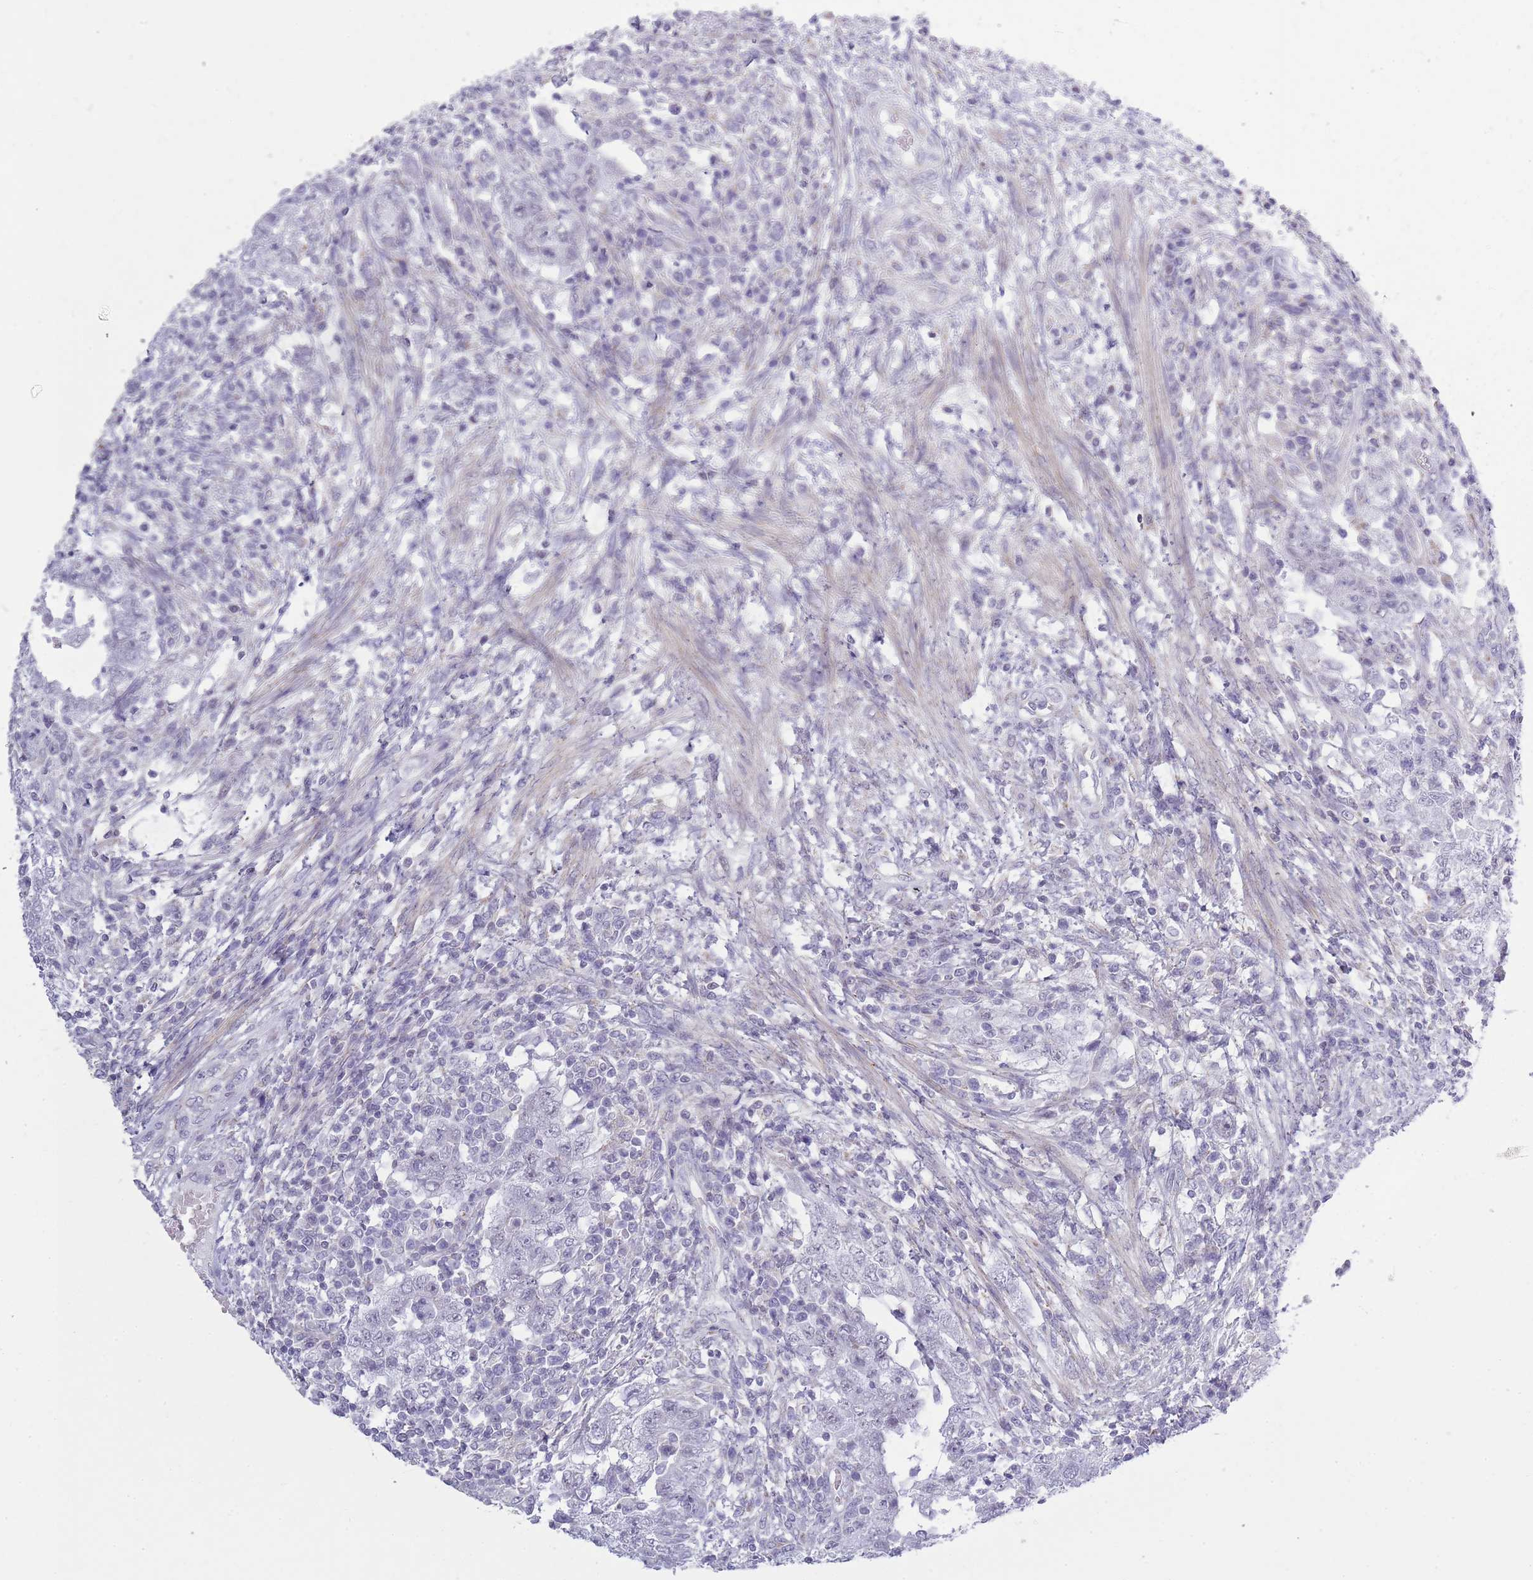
{"staining": {"intensity": "negative", "quantity": "none", "location": "none"}, "tissue": "testis cancer", "cell_type": "Tumor cells", "image_type": "cancer", "snomed": [{"axis": "morphology", "description": "Carcinoma, Embryonal, NOS"}, {"axis": "topography", "description": "Testis"}], "caption": "A high-resolution photomicrograph shows immunohistochemistry staining of testis embryonal carcinoma, which demonstrates no significant expression in tumor cells.", "gene": "ZBTB24", "patient": {"sex": "male", "age": 26}}